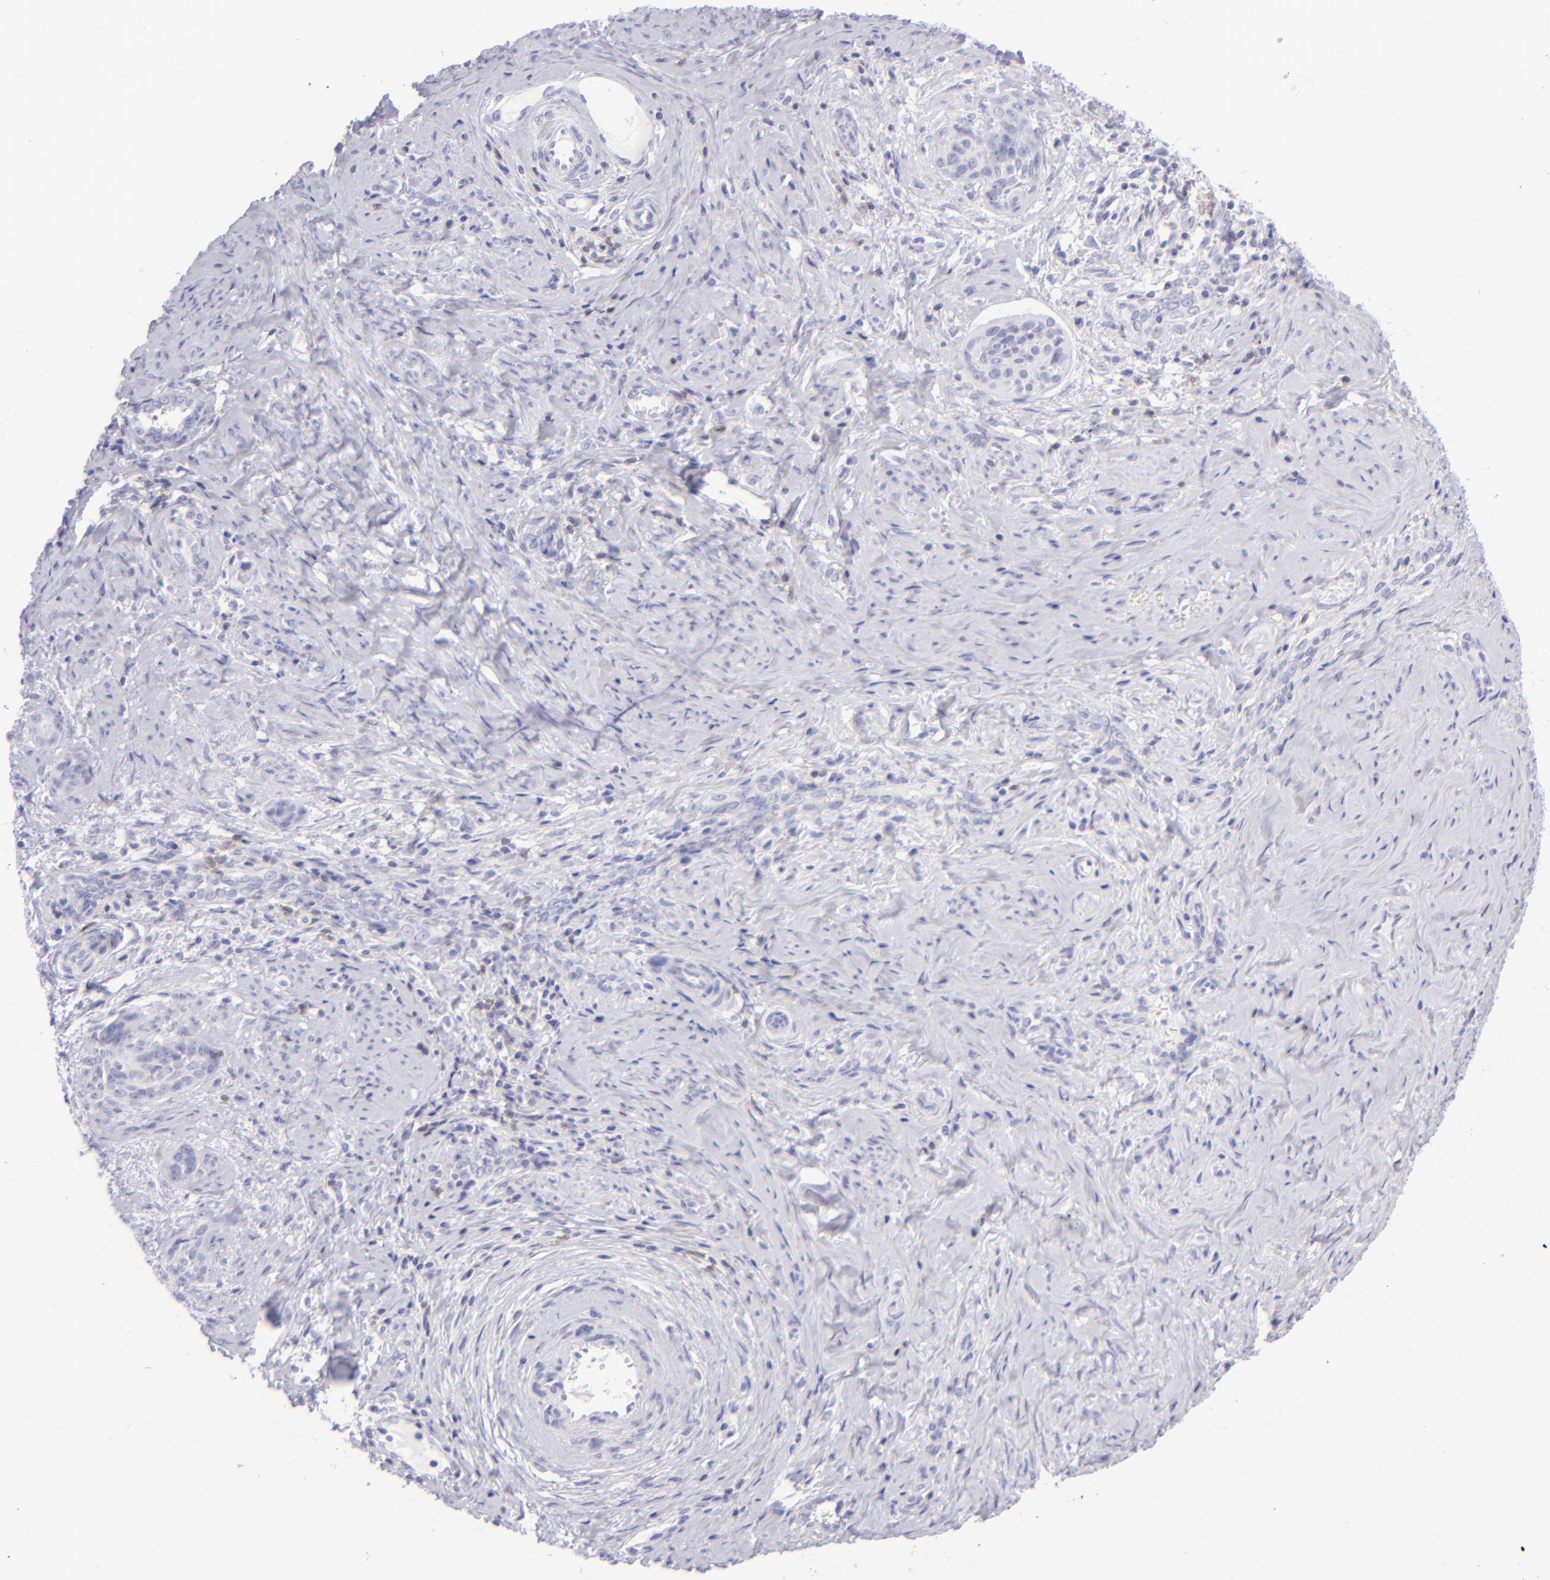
{"staining": {"intensity": "negative", "quantity": "none", "location": "none"}, "tissue": "cervical cancer", "cell_type": "Tumor cells", "image_type": "cancer", "snomed": [{"axis": "morphology", "description": "Squamous cell carcinoma, NOS"}, {"axis": "topography", "description": "Cervix"}], "caption": "Immunohistochemistry of human cervical squamous cell carcinoma exhibits no expression in tumor cells.", "gene": "CD69", "patient": {"sex": "female", "age": 33}}